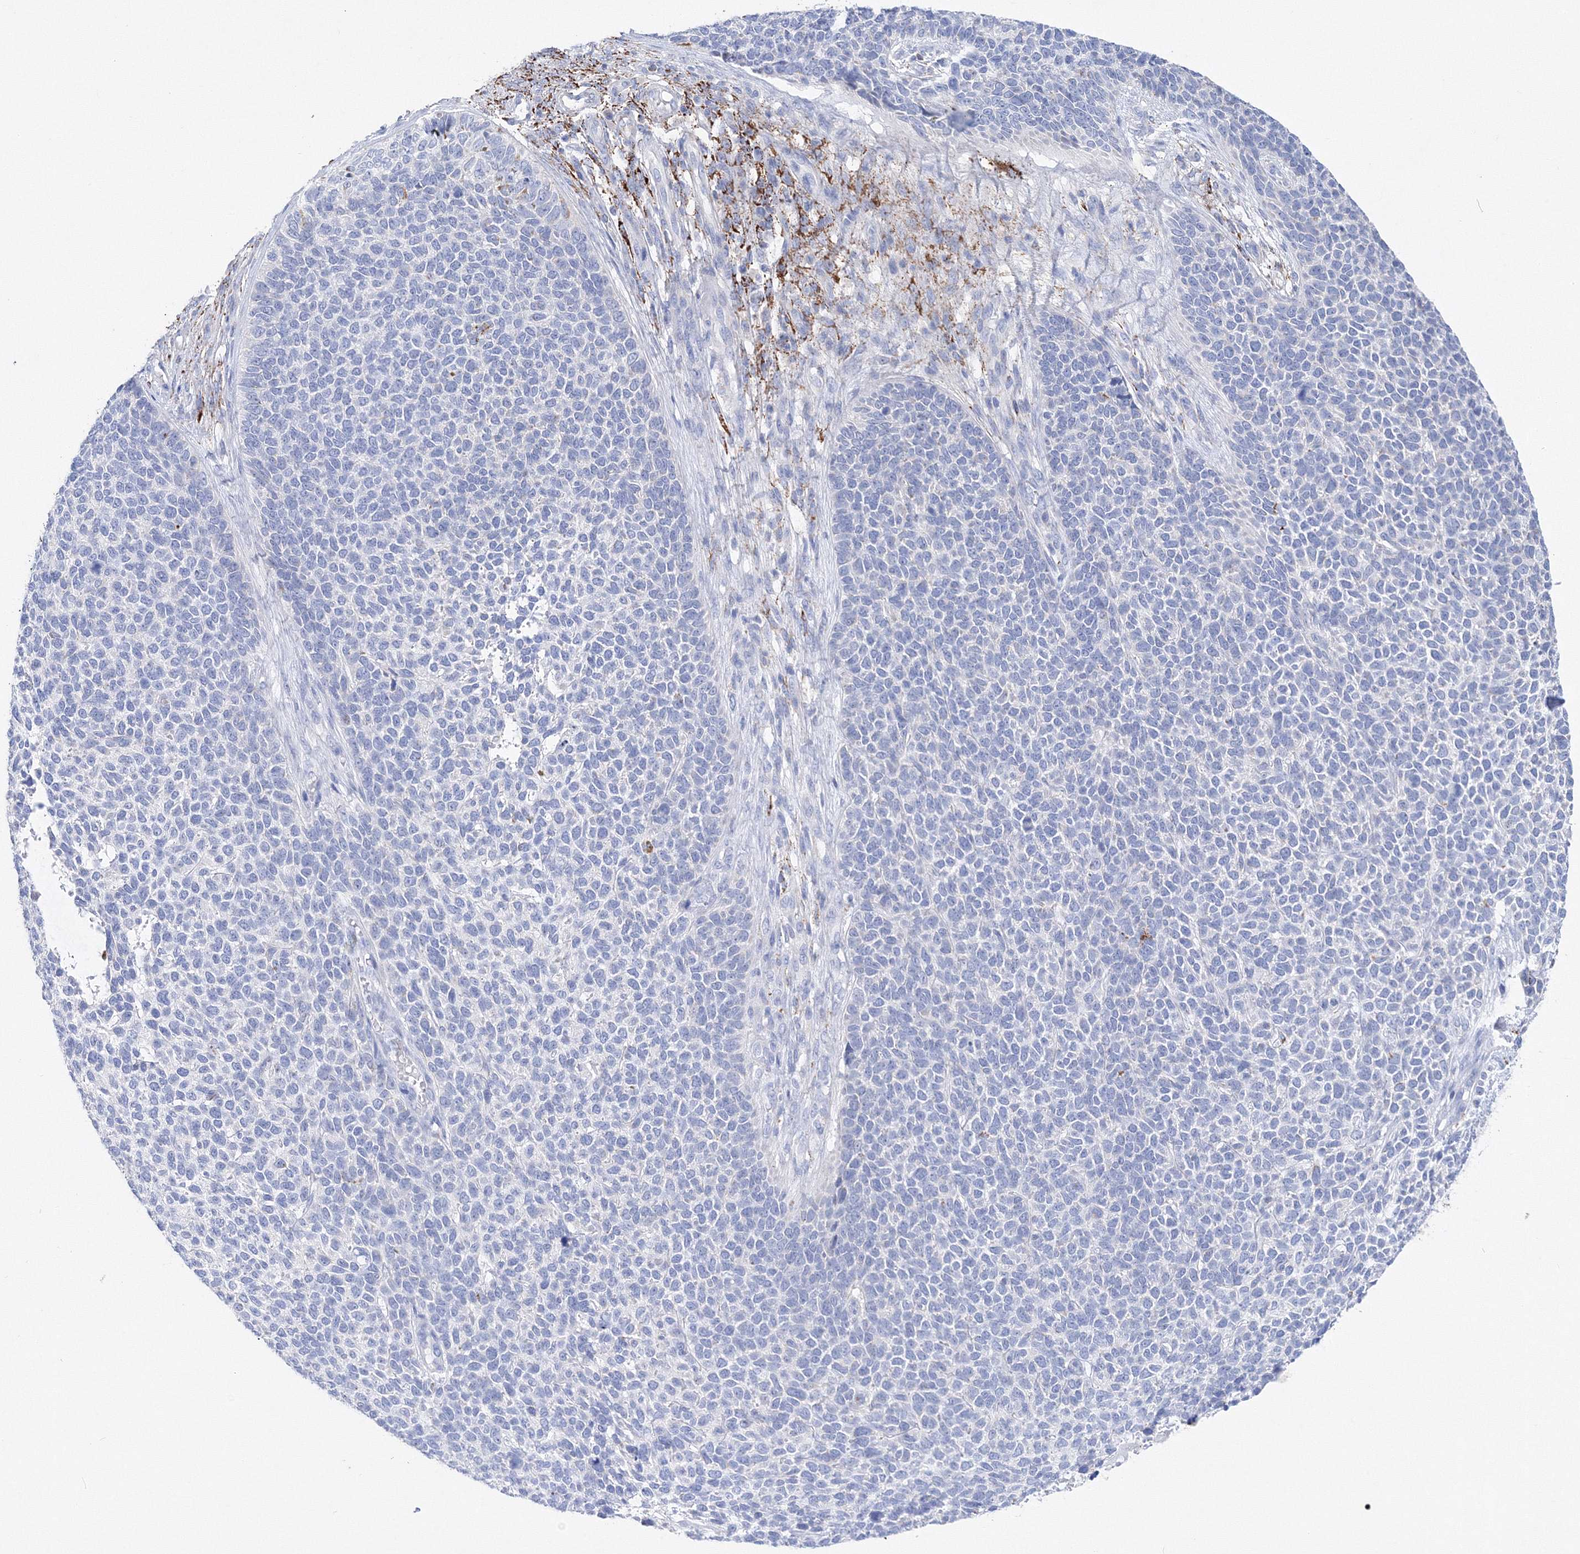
{"staining": {"intensity": "negative", "quantity": "none", "location": "none"}, "tissue": "skin cancer", "cell_type": "Tumor cells", "image_type": "cancer", "snomed": [{"axis": "morphology", "description": "Basal cell carcinoma"}, {"axis": "topography", "description": "Skin"}], "caption": "IHC image of basal cell carcinoma (skin) stained for a protein (brown), which reveals no staining in tumor cells. Brightfield microscopy of immunohistochemistry stained with DAB (3,3'-diaminobenzidine) (brown) and hematoxylin (blue), captured at high magnification.", "gene": "MERTK", "patient": {"sex": "female", "age": 84}}